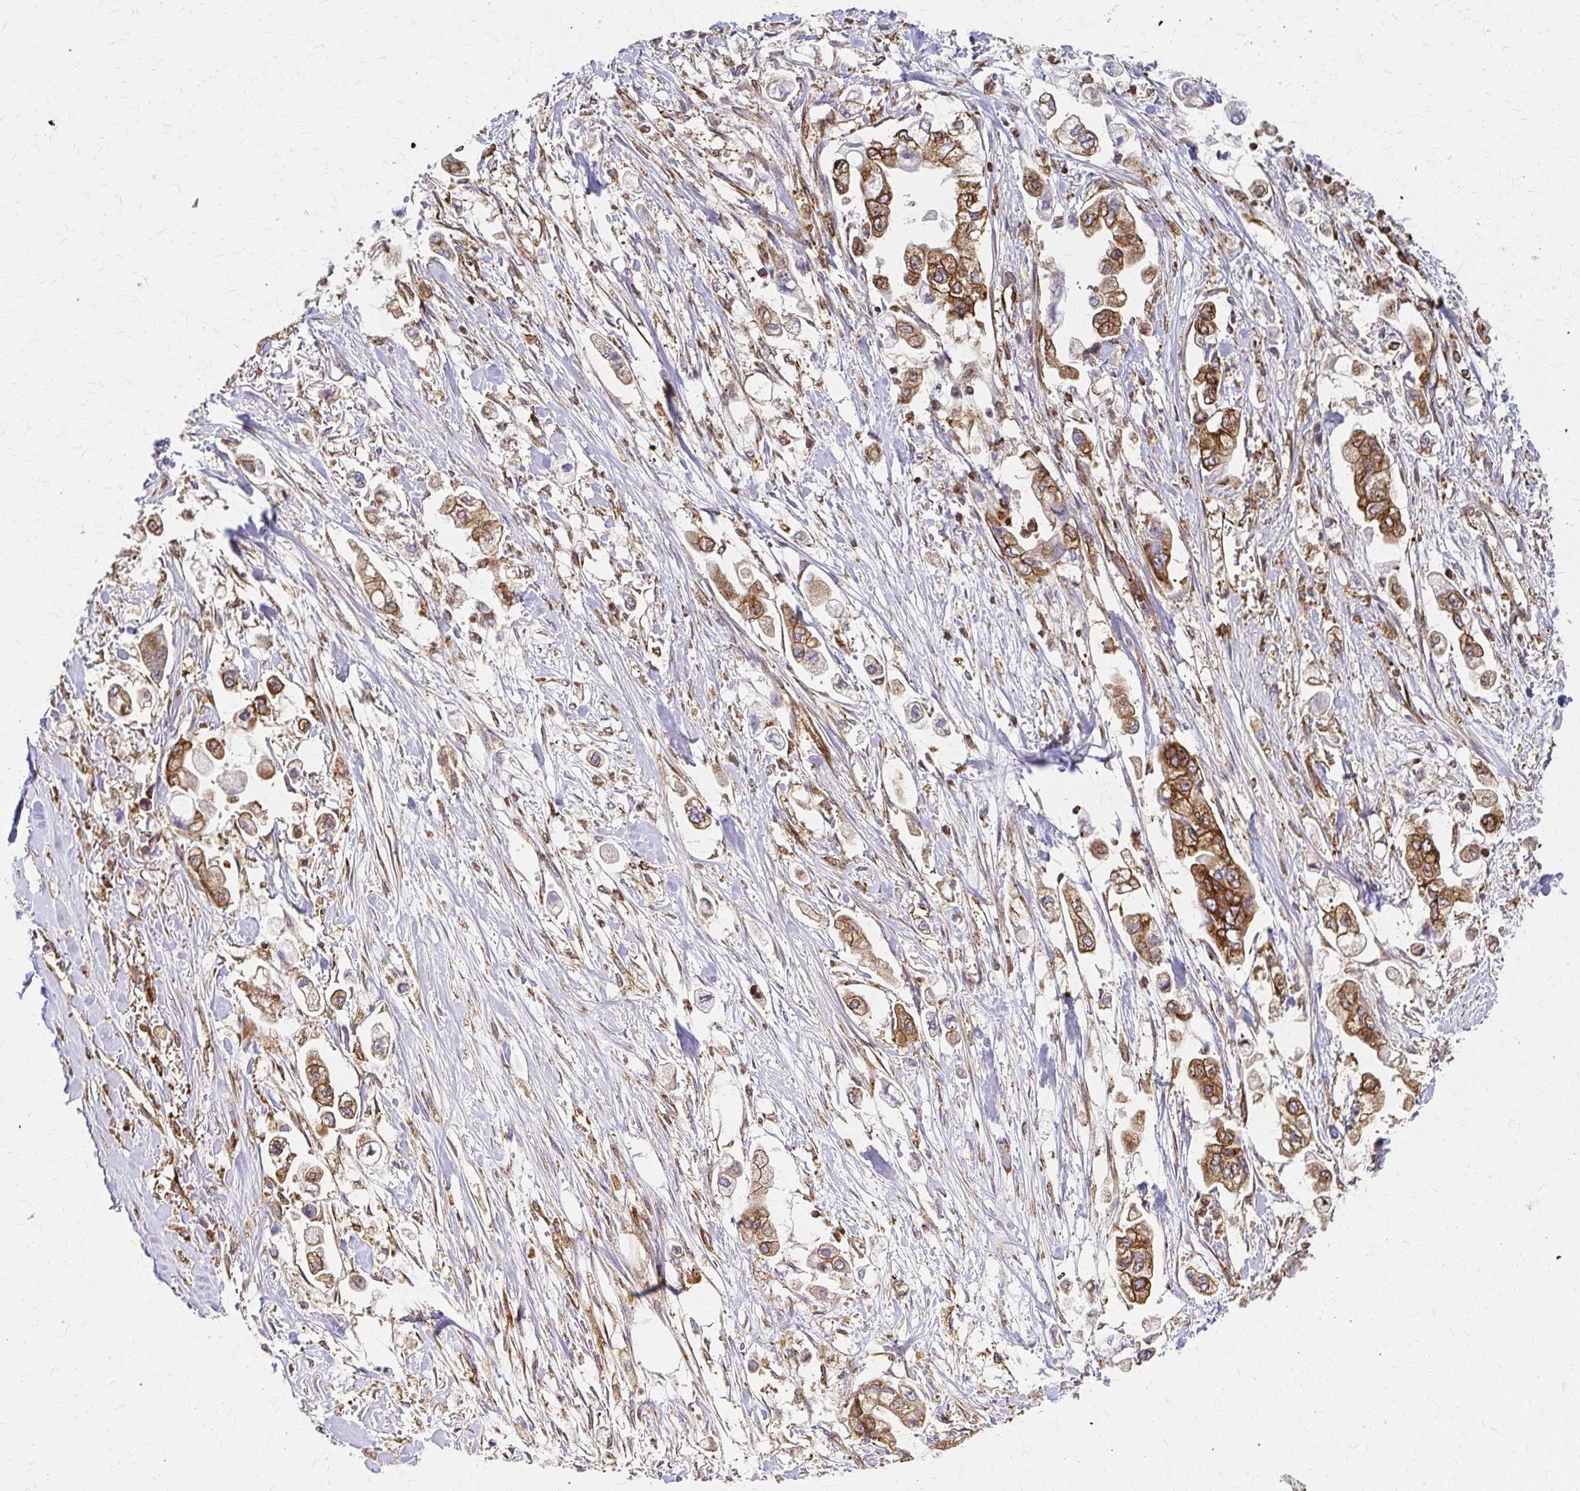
{"staining": {"intensity": "moderate", "quantity": ">75%", "location": "cytoplasmic/membranous"}, "tissue": "stomach cancer", "cell_type": "Tumor cells", "image_type": "cancer", "snomed": [{"axis": "morphology", "description": "Adenocarcinoma, NOS"}, {"axis": "topography", "description": "Stomach"}], "caption": "Tumor cells show medium levels of moderate cytoplasmic/membranous positivity in about >75% of cells in human stomach cancer (adenocarcinoma).", "gene": "WASF2", "patient": {"sex": "male", "age": 62}}